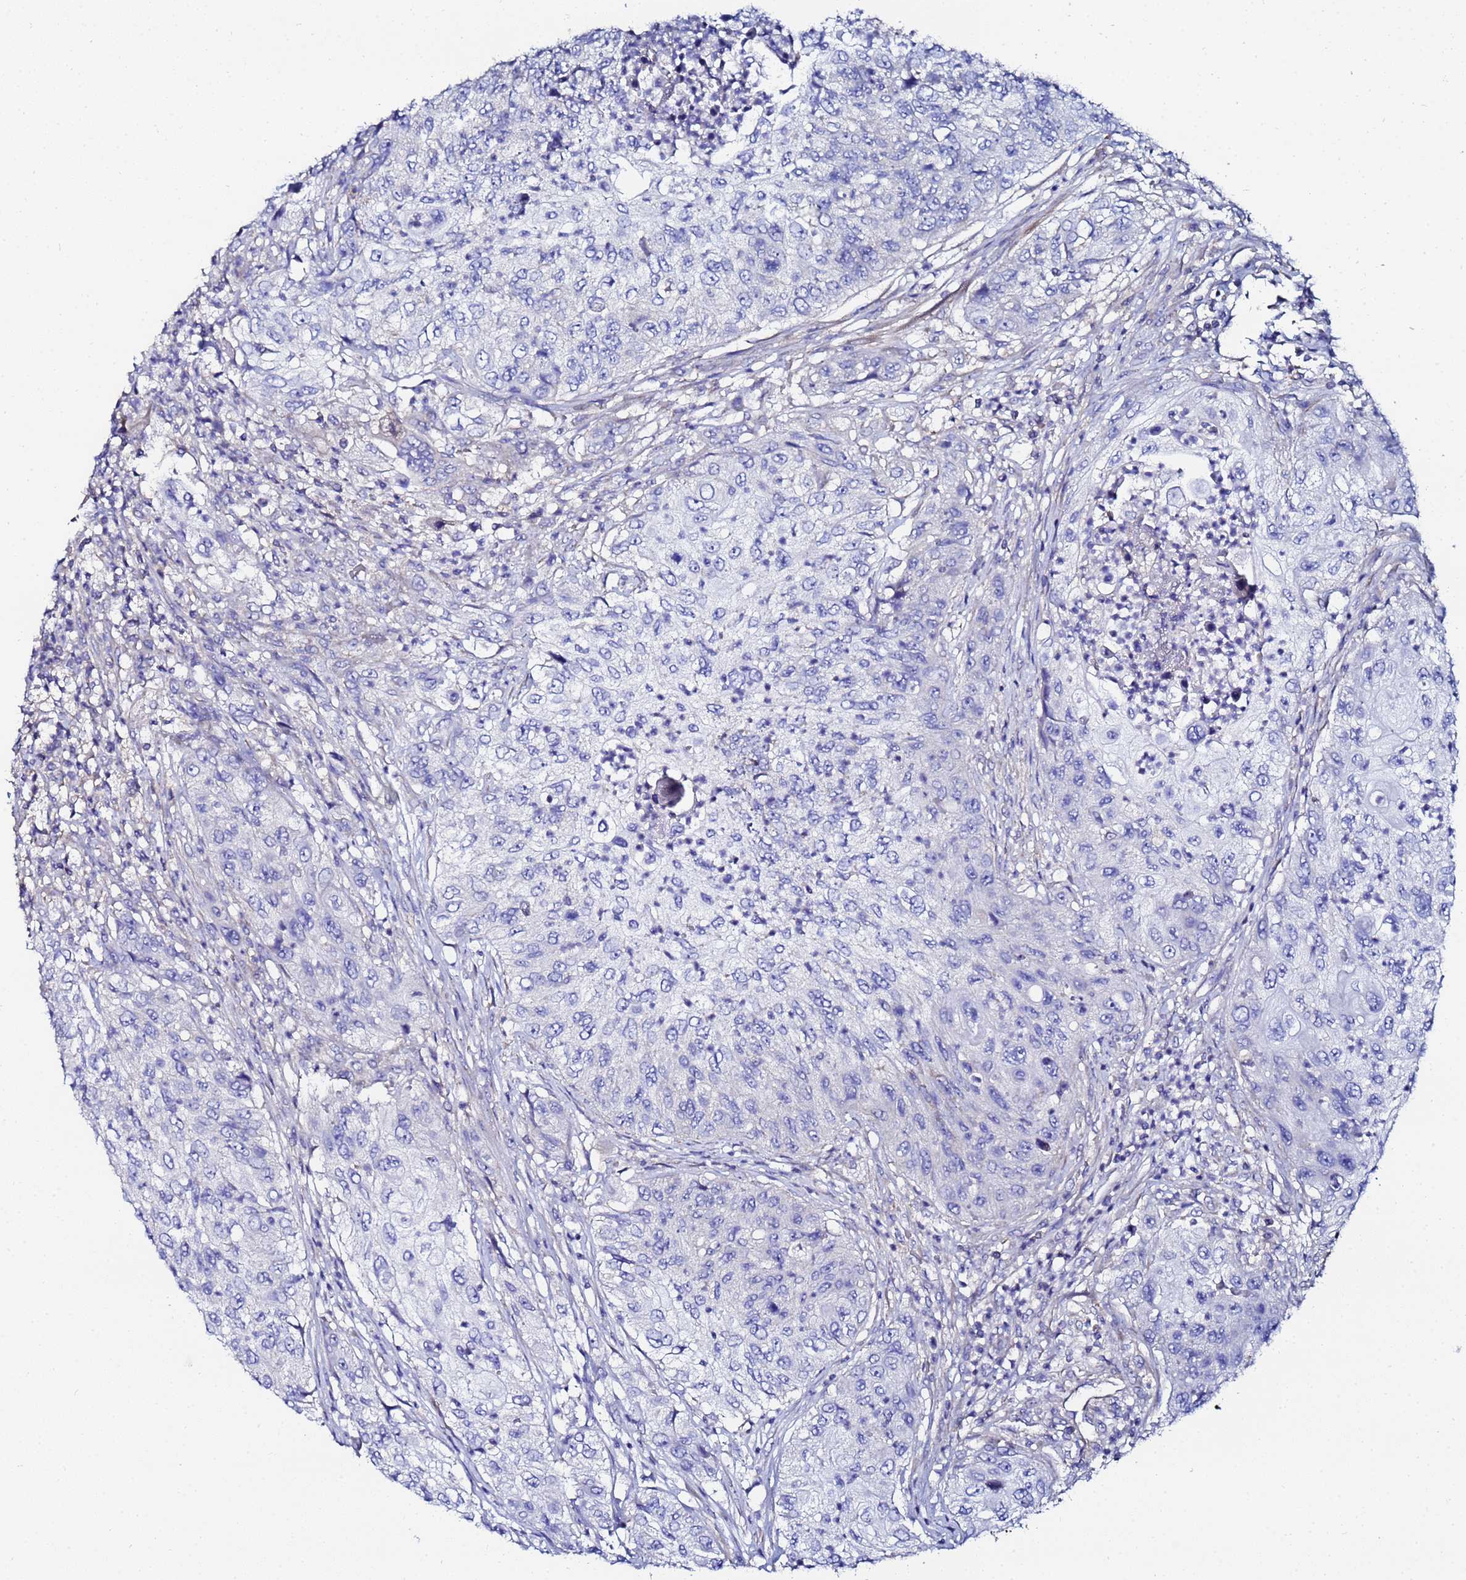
{"staining": {"intensity": "negative", "quantity": "none", "location": "none"}, "tissue": "urothelial cancer", "cell_type": "Tumor cells", "image_type": "cancer", "snomed": [{"axis": "morphology", "description": "Urothelial carcinoma, High grade"}, {"axis": "topography", "description": "Urinary bladder"}], "caption": "Urothelial cancer was stained to show a protein in brown. There is no significant staining in tumor cells. (DAB (3,3'-diaminobenzidine) immunohistochemistry (IHC) visualized using brightfield microscopy, high magnification).", "gene": "FAHD2A", "patient": {"sex": "female", "age": 60}}